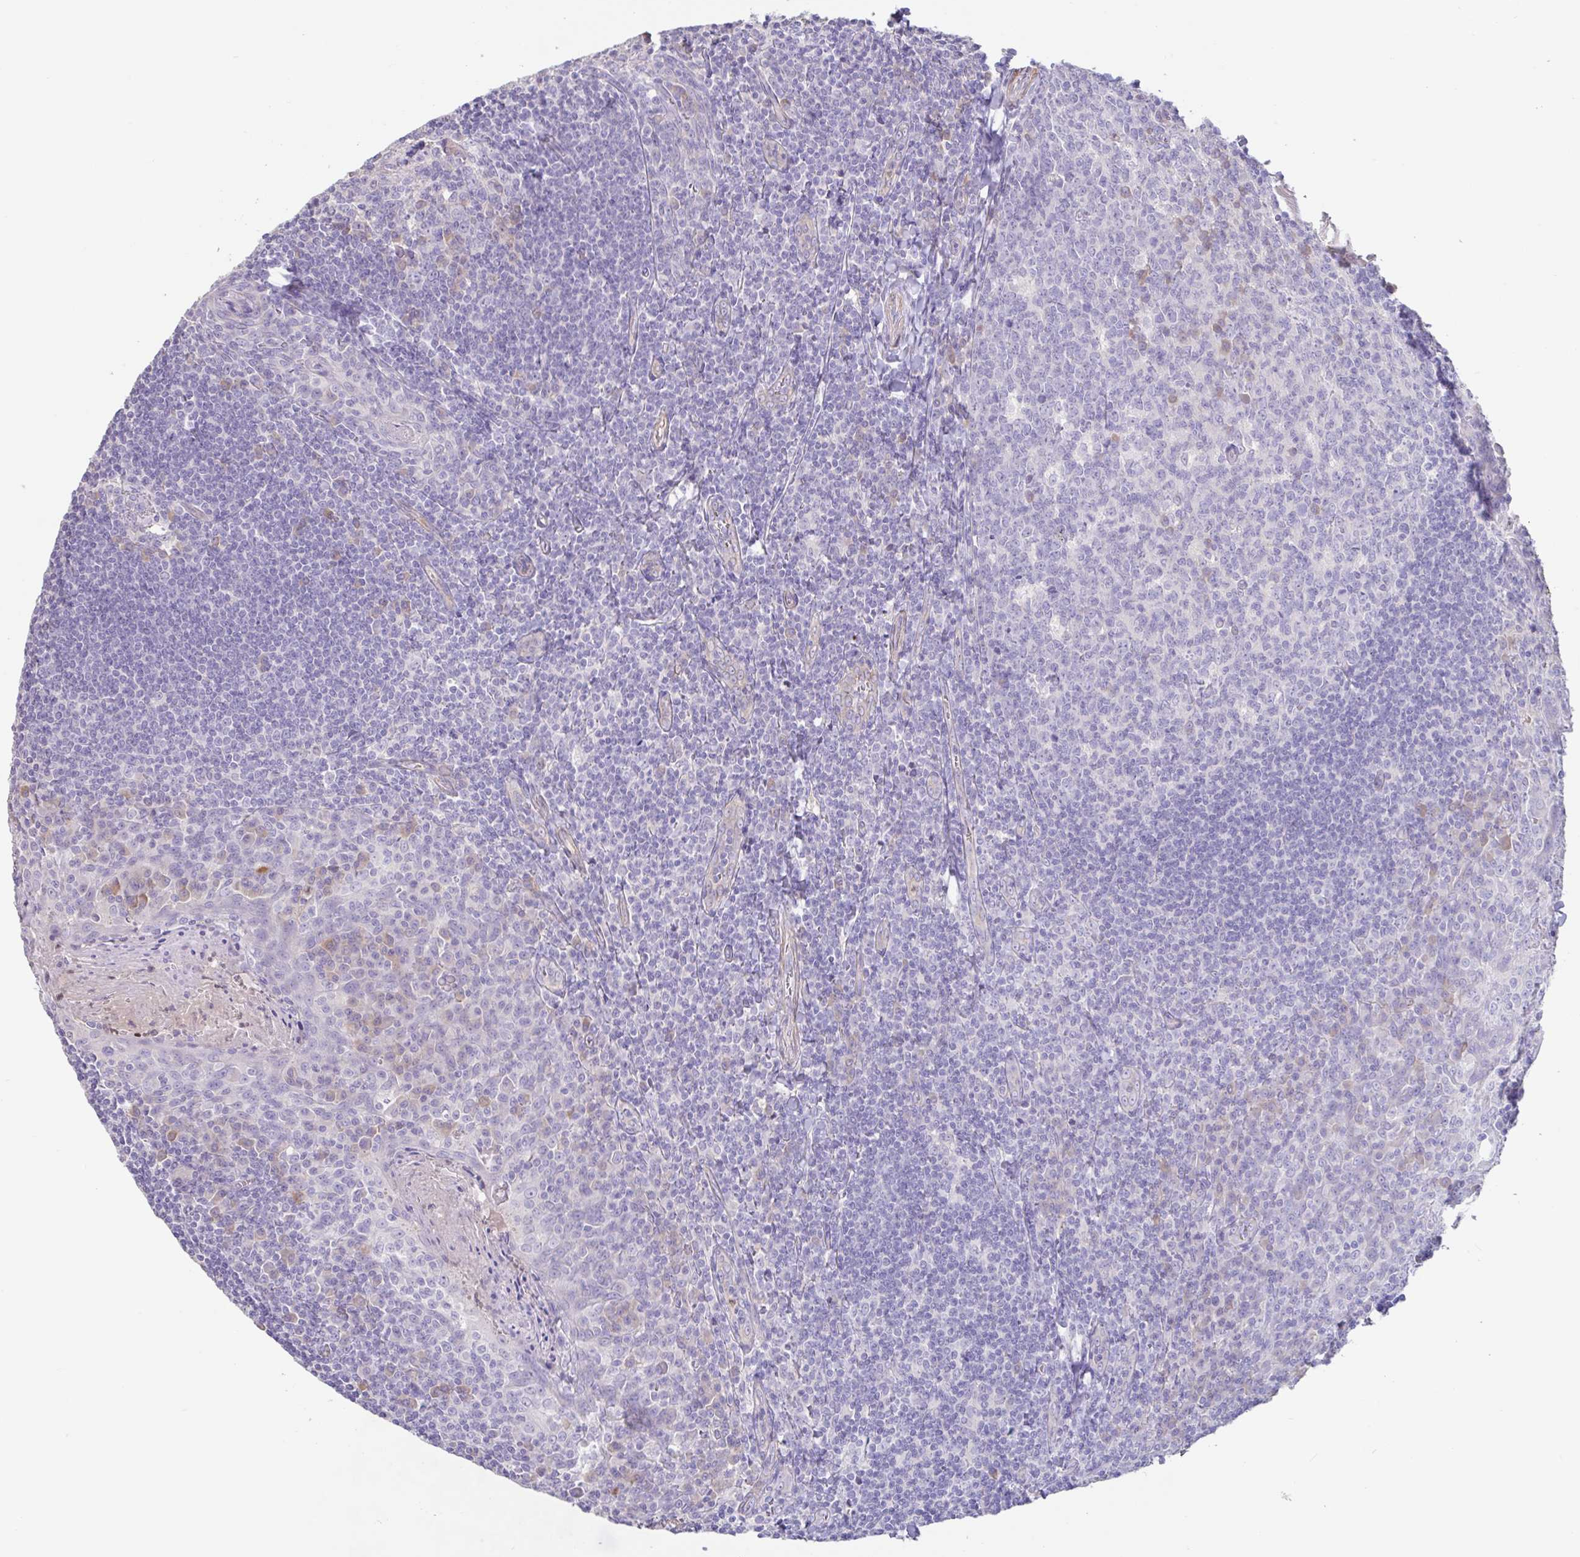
{"staining": {"intensity": "weak", "quantity": "<25%", "location": "cytoplasmic/membranous"}, "tissue": "tonsil", "cell_type": "Germinal center cells", "image_type": "normal", "snomed": [{"axis": "morphology", "description": "Normal tissue, NOS"}, {"axis": "topography", "description": "Tonsil"}], "caption": "Germinal center cells are negative for brown protein staining in benign tonsil. The staining is performed using DAB (3,3'-diaminobenzidine) brown chromogen with nuclei counter-stained in using hematoxylin.", "gene": "PYGM", "patient": {"sex": "male", "age": 27}}